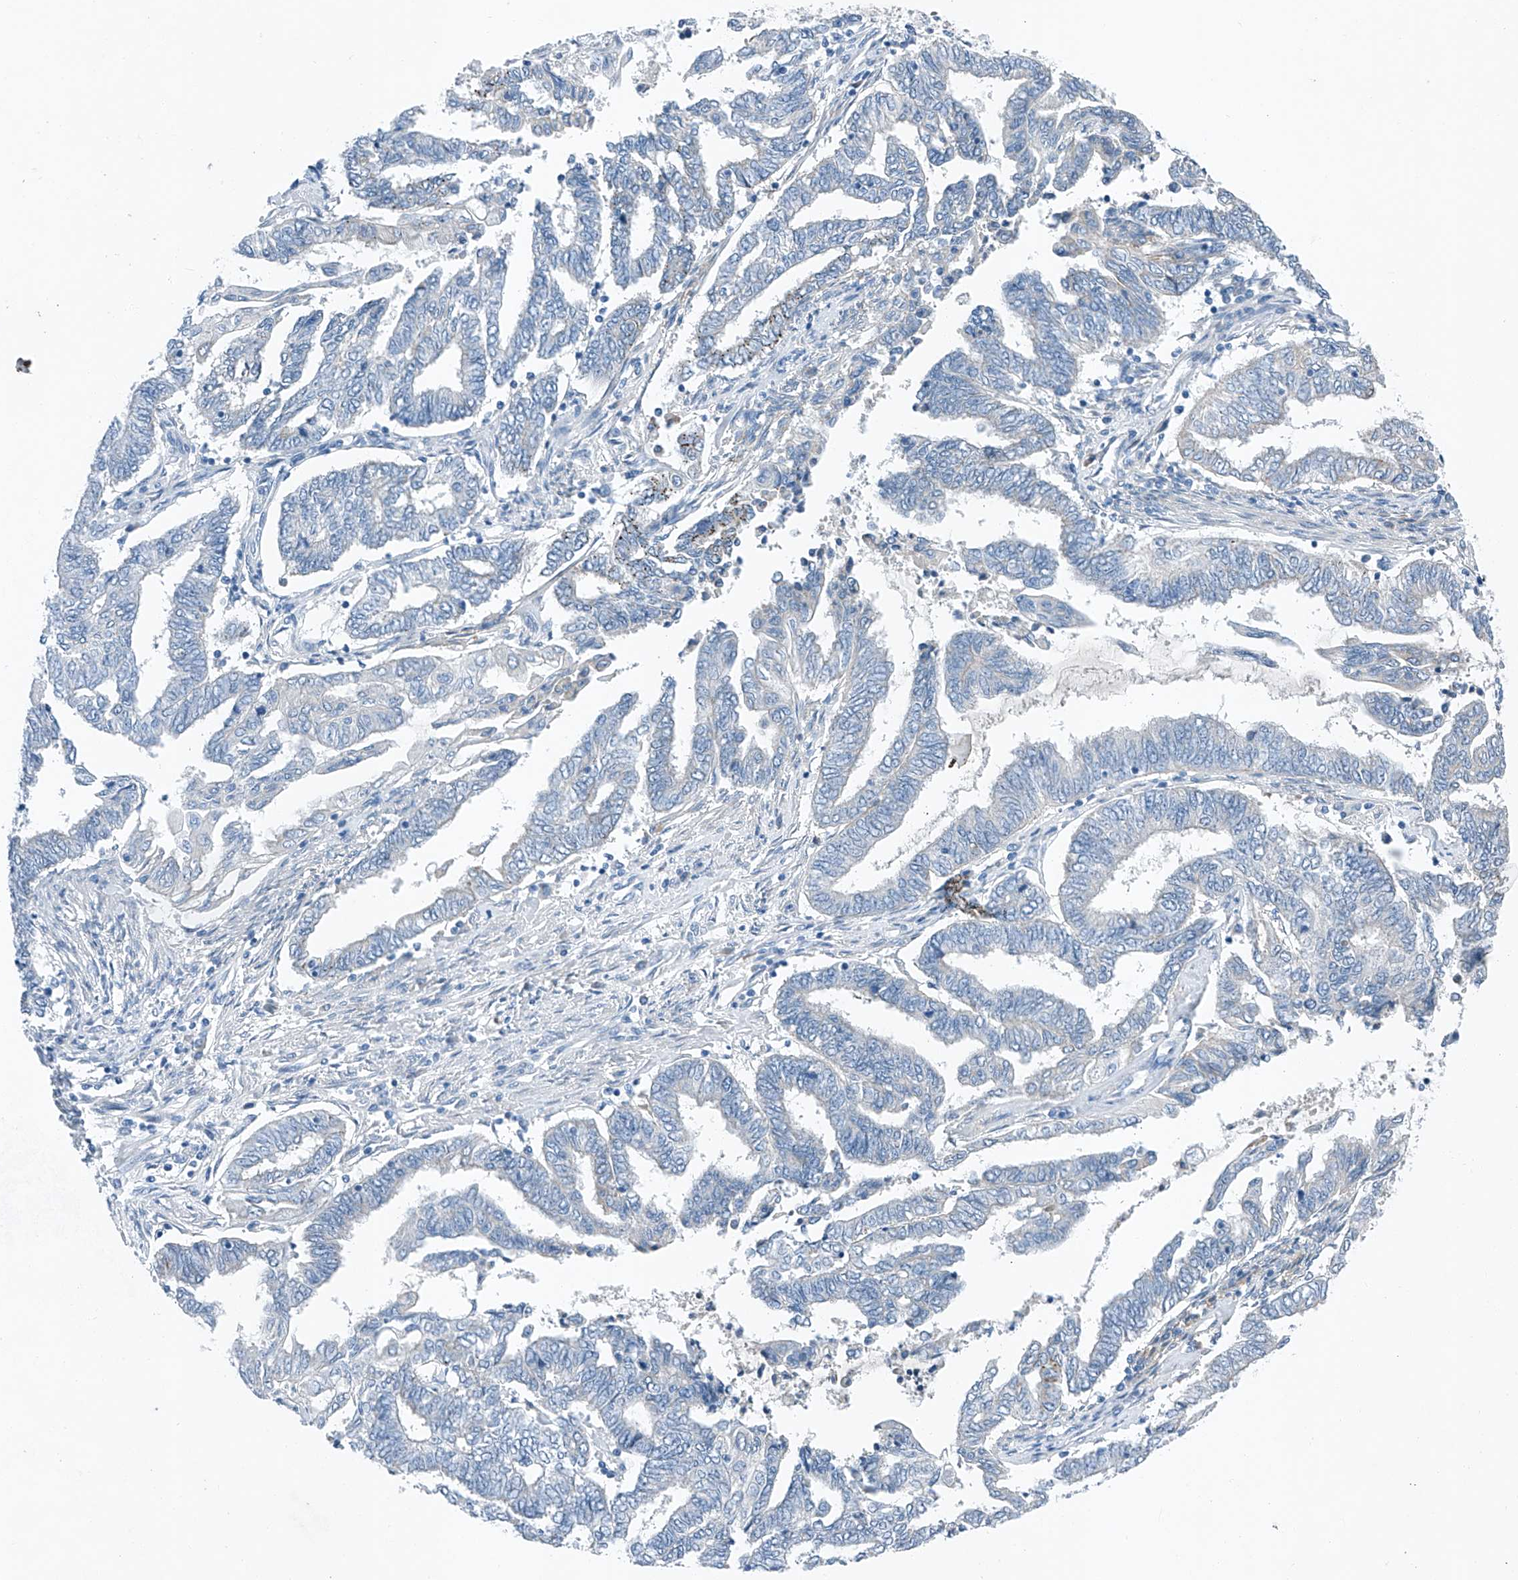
{"staining": {"intensity": "negative", "quantity": "none", "location": "none"}, "tissue": "endometrial cancer", "cell_type": "Tumor cells", "image_type": "cancer", "snomed": [{"axis": "morphology", "description": "Adenocarcinoma, NOS"}, {"axis": "topography", "description": "Uterus"}, {"axis": "topography", "description": "Endometrium"}], "caption": "Endometrial cancer (adenocarcinoma) was stained to show a protein in brown. There is no significant staining in tumor cells. The staining was performed using DAB to visualize the protein expression in brown, while the nuclei were stained in blue with hematoxylin (Magnification: 20x).", "gene": "MDGA1", "patient": {"sex": "female", "age": 70}}